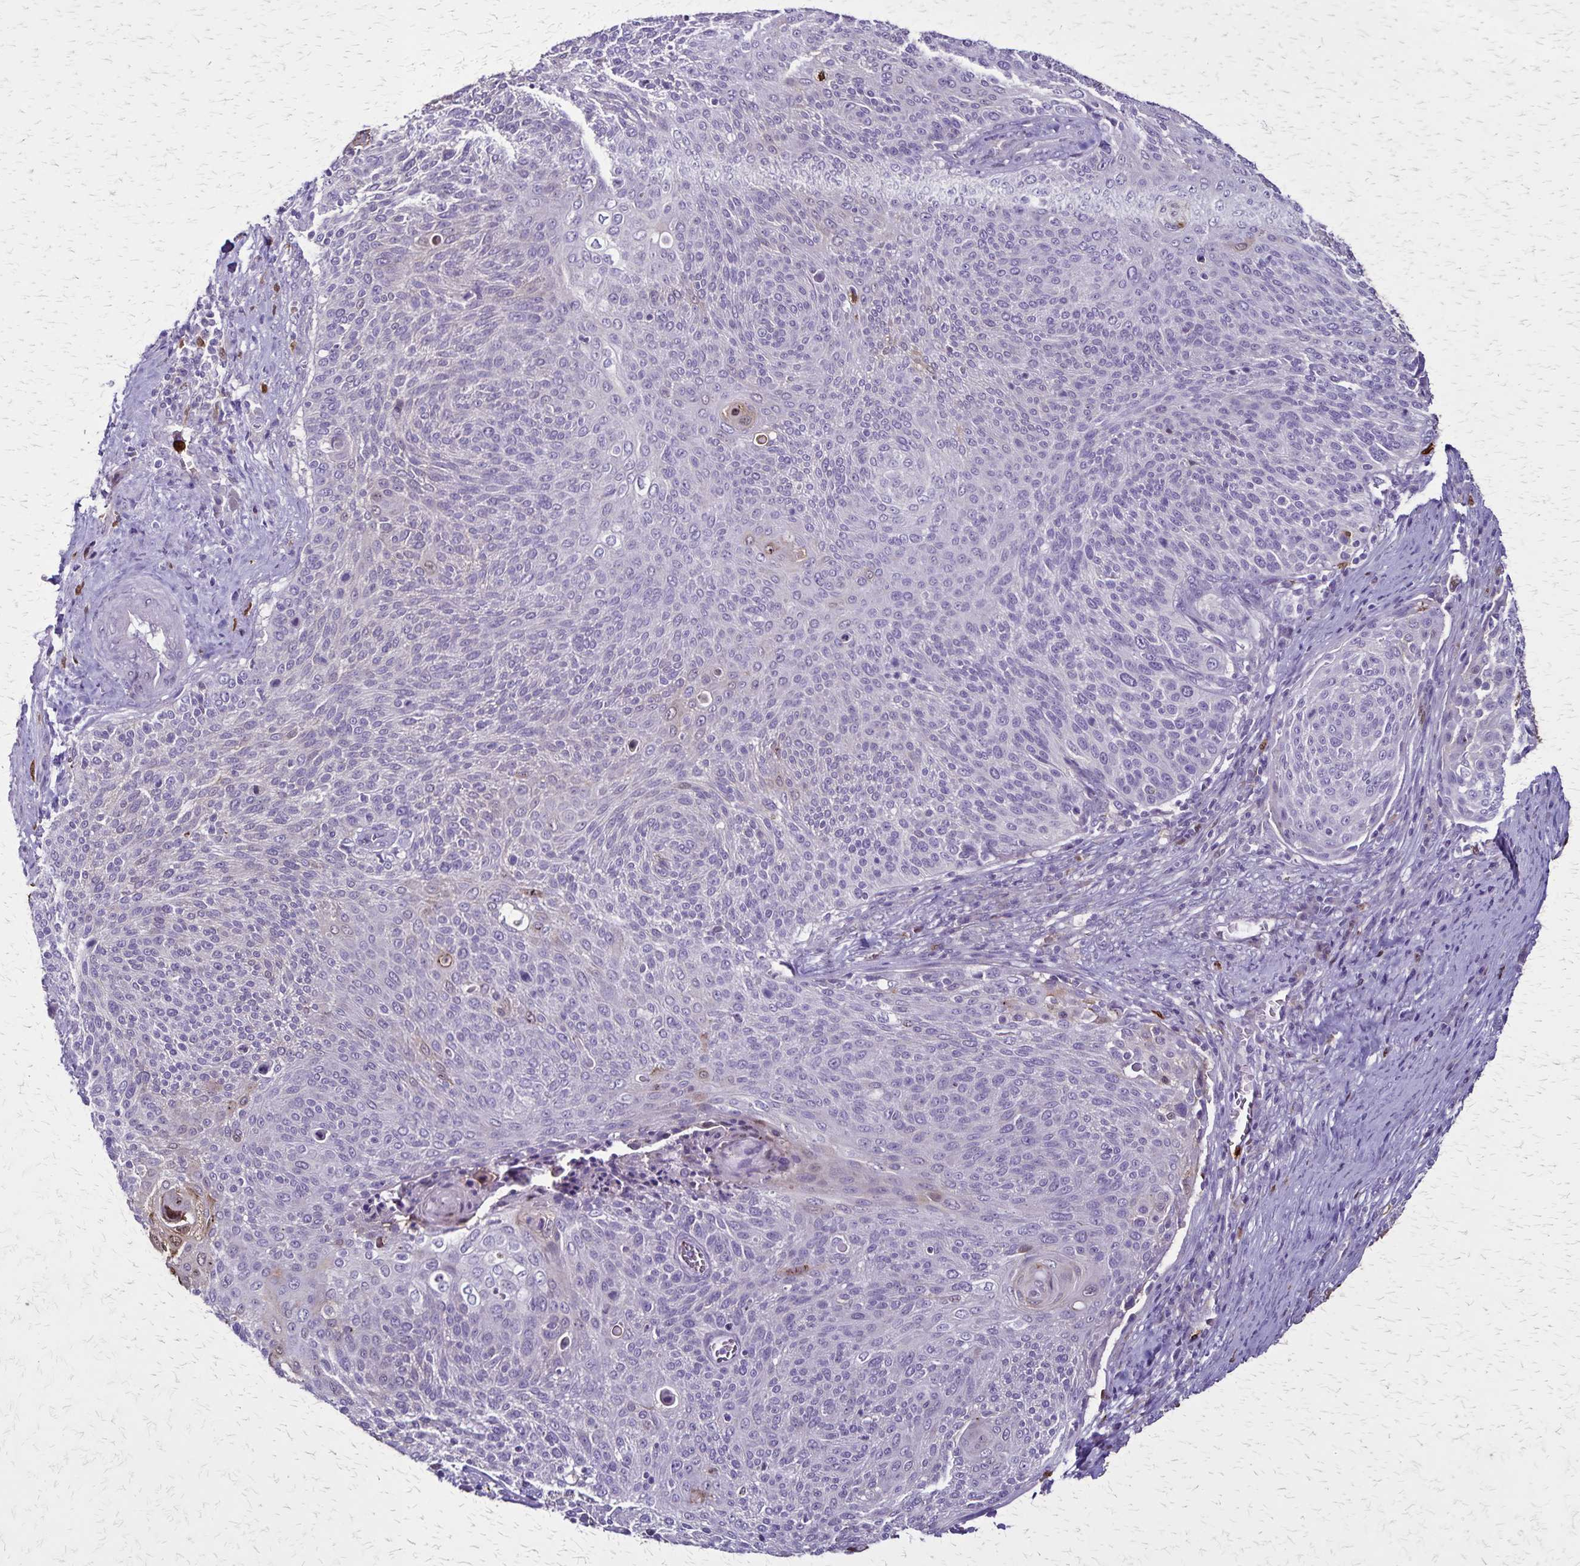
{"staining": {"intensity": "negative", "quantity": "none", "location": "none"}, "tissue": "cervical cancer", "cell_type": "Tumor cells", "image_type": "cancer", "snomed": [{"axis": "morphology", "description": "Squamous cell carcinoma, NOS"}, {"axis": "topography", "description": "Cervix"}], "caption": "A histopathology image of human squamous cell carcinoma (cervical) is negative for staining in tumor cells.", "gene": "ULBP3", "patient": {"sex": "female", "age": 31}}